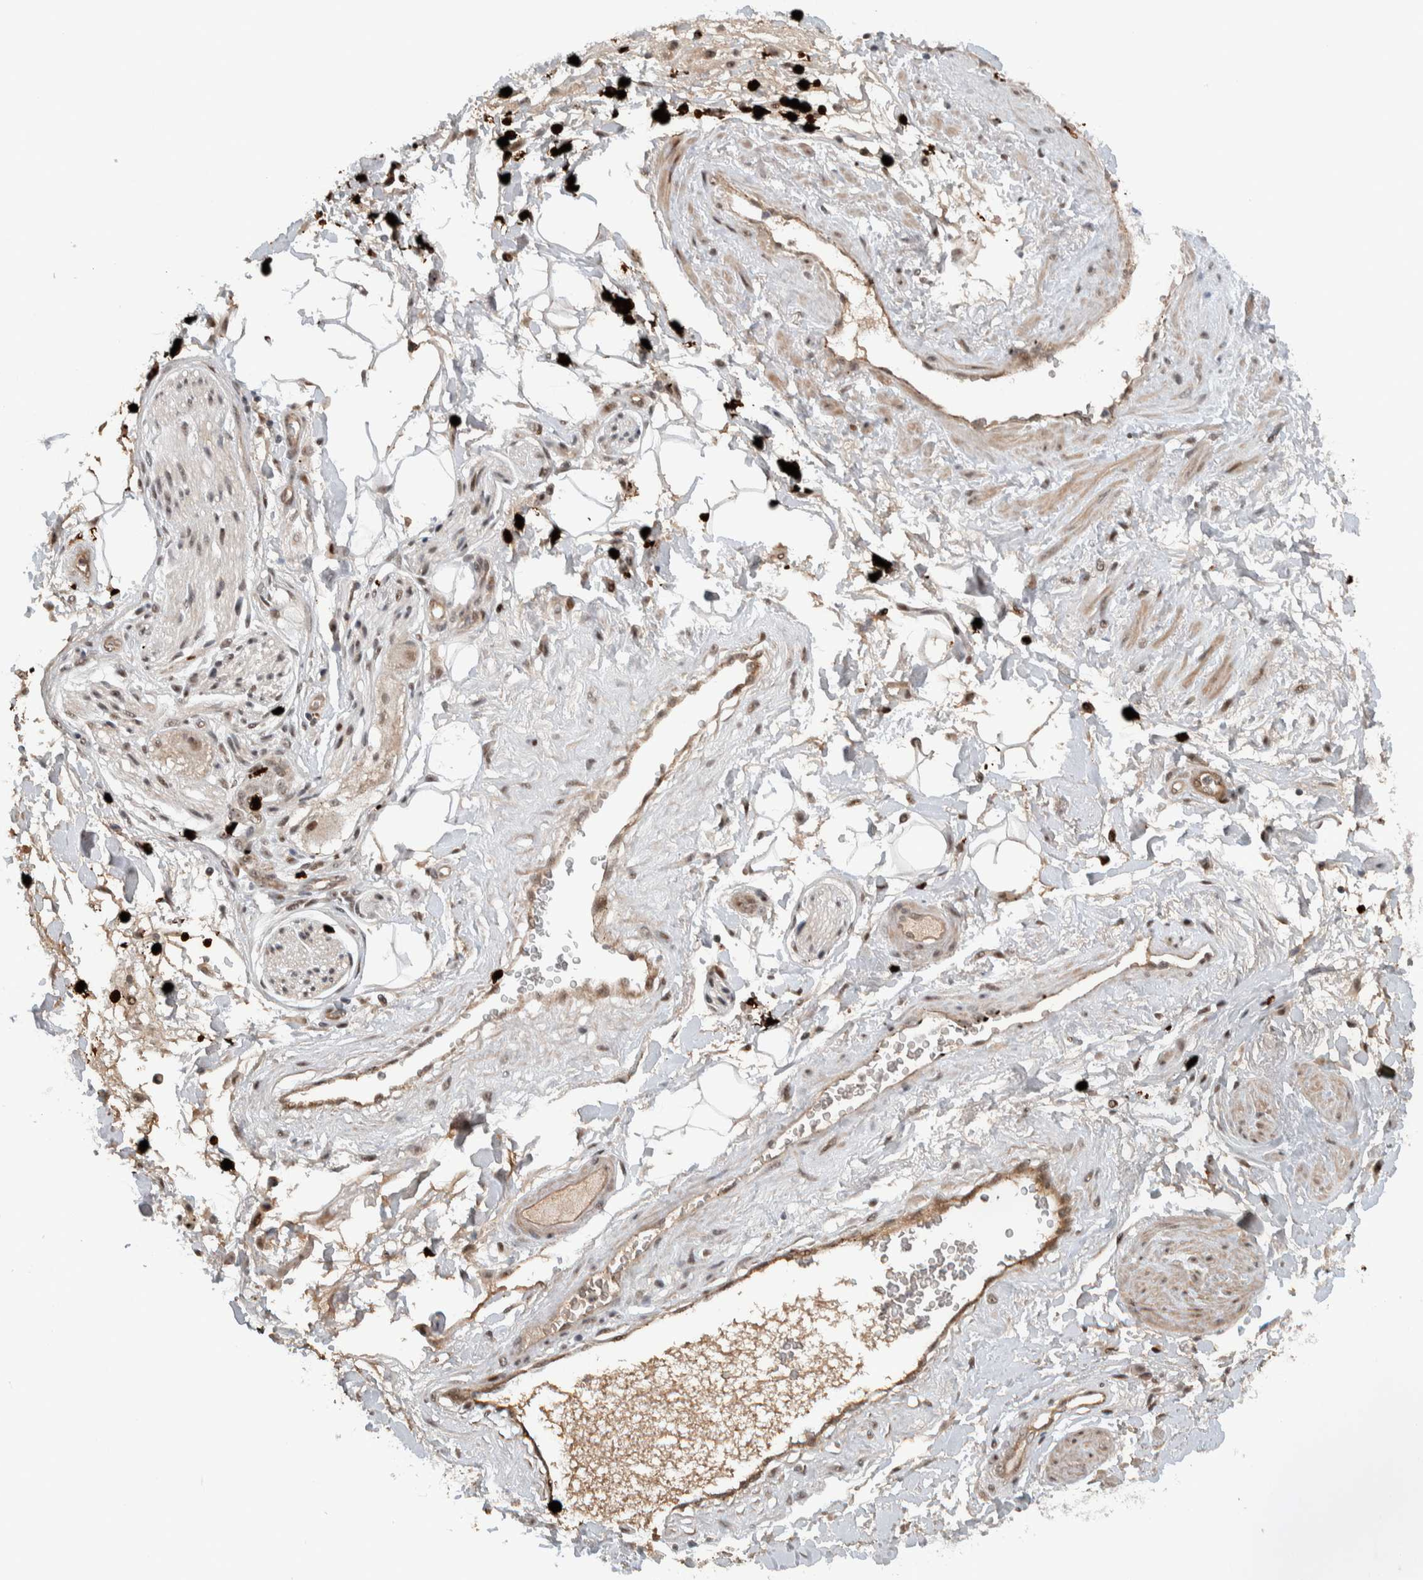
{"staining": {"intensity": "weak", "quantity": "25%-75%", "location": "cytoplasmic/membranous,nuclear"}, "tissue": "adipose tissue", "cell_type": "Adipocytes", "image_type": "normal", "snomed": [{"axis": "morphology", "description": "Normal tissue, NOS"}, {"axis": "topography", "description": "Soft tissue"}, {"axis": "topography", "description": "Peripheral nerve tissue"}], "caption": "Brown immunohistochemical staining in benign human adipose tissue reveals weak cytoplasmic/membranous,nuclear staining in approximately 25%-75% of adipocytes. (DAB (3,3'-diaminobenzidine) = brown stain, brightfield microscopy at high magnification).", "gene": "ZFP91", "patient": {"sex": "female", "age": 71}}